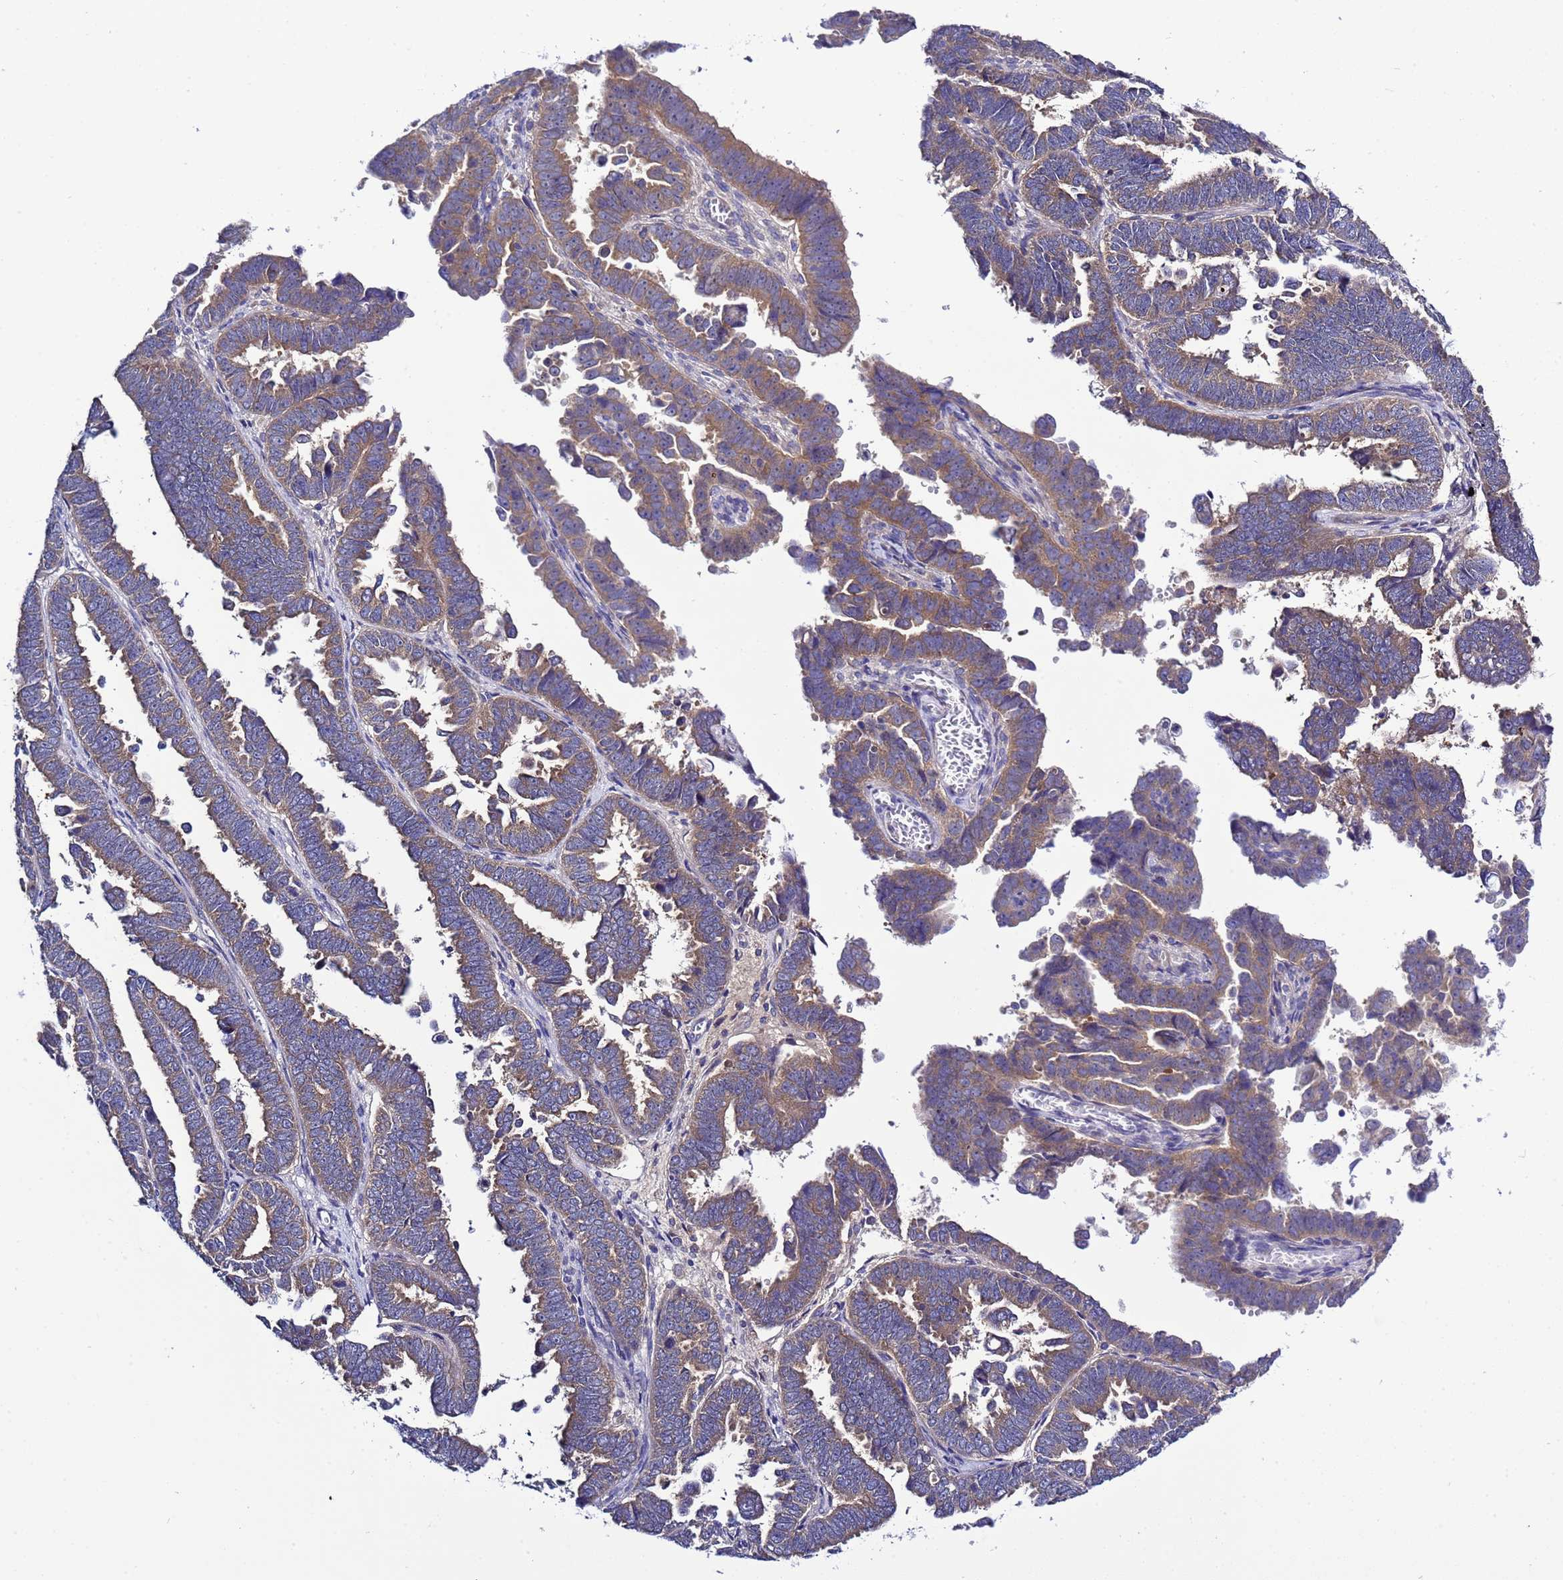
{"staining": {"intensity": "moderate", "quantity": ">75%", "location": "cytoplasmic/membranous"}, "tissue": "endometrial cancer", "cell_type": "Tumor cells", "image_type": "cancer", "snomed": [{"axis": "morphology", "description": "Adenocarcinoma, NOS"}, {"axis": "topography", "description": "Endometrium"}], "caption": "Adenocarcinoma (endometrial) tissue shows moderate cytoplasmic/membranous staining in approximately >75% of tumor cells, visualized by immunohistochemistry.", "gene": "RC3H2", "patient": {"sex": "female", "age": 75}}